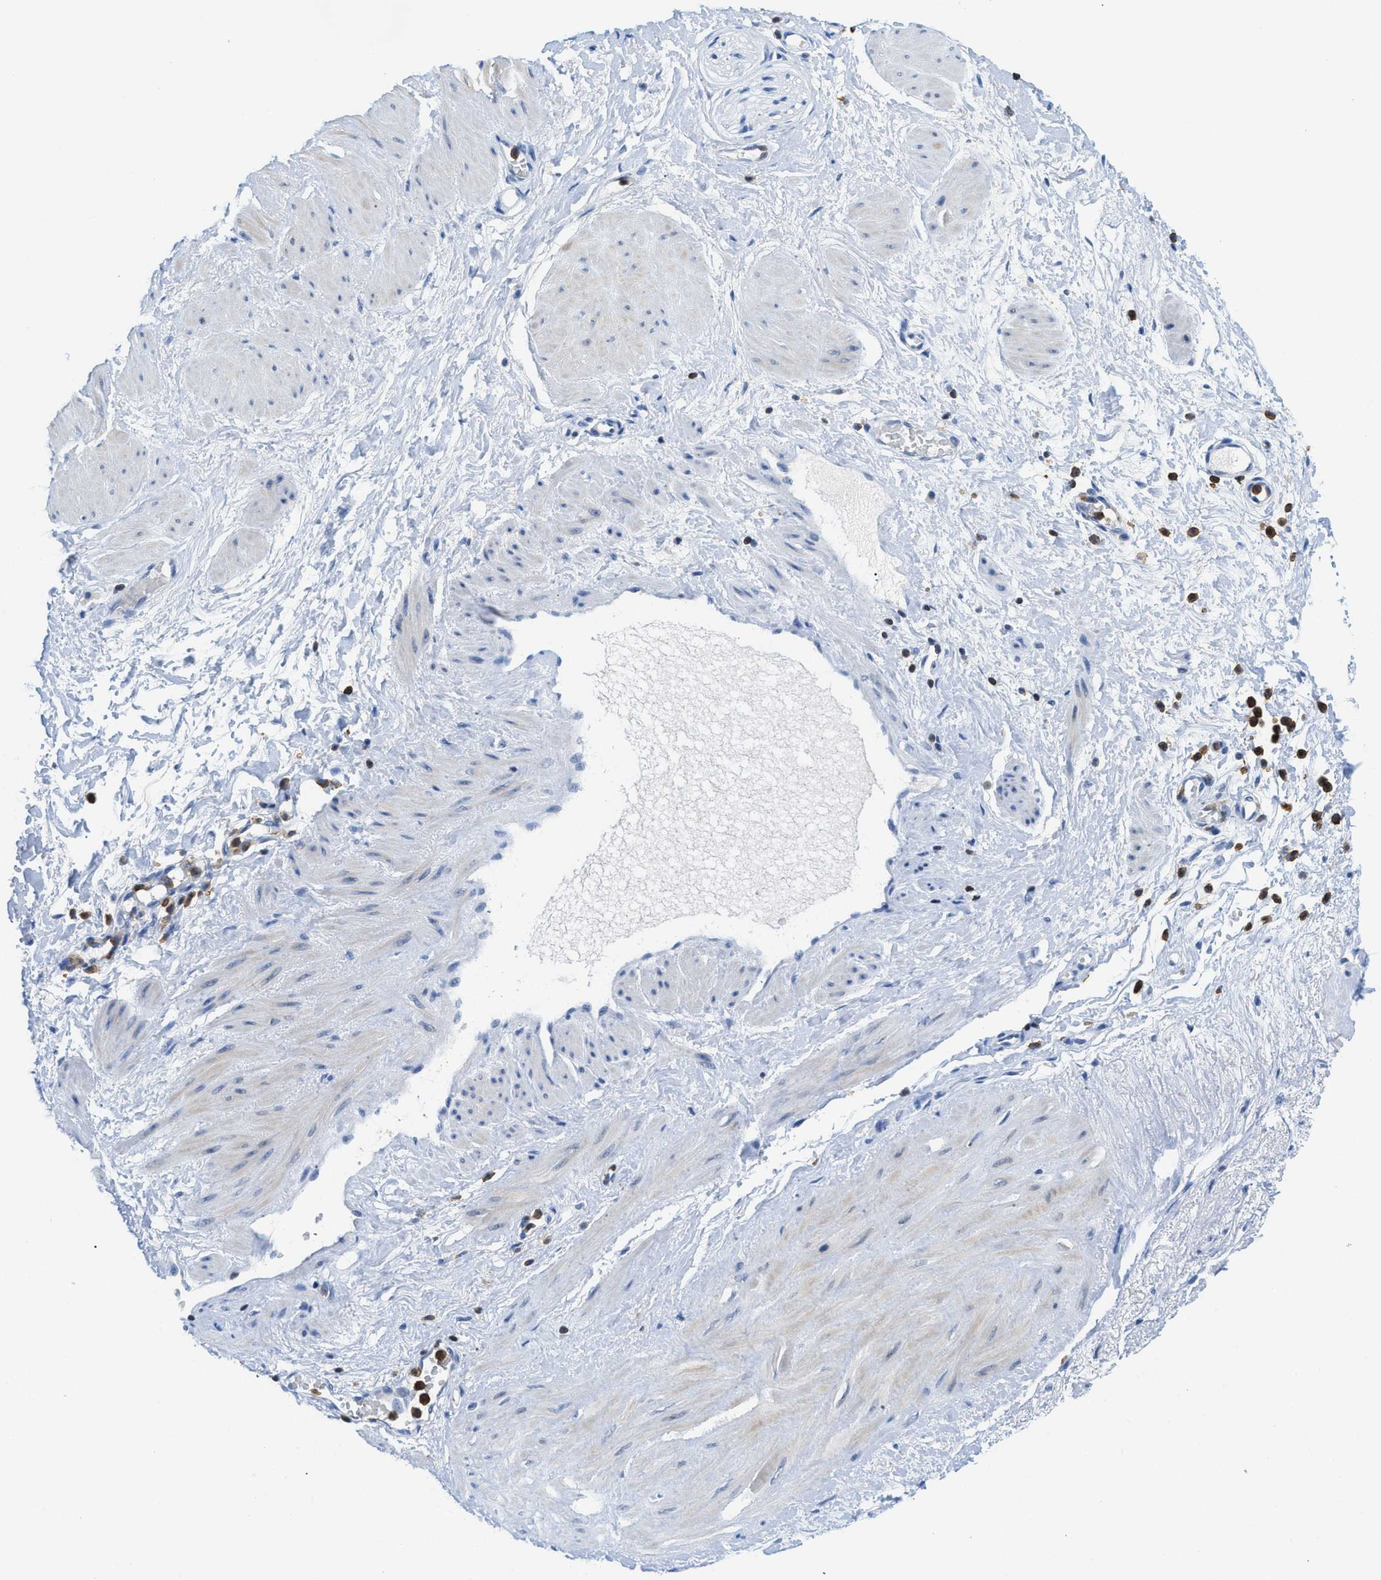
{"staining": {"intensity": "negative", "quantity": "none", "location": "none"}, "tissue": "adipose tissue", "cell_type": "Adipocytes", "image_type": "normal", "snomed": [{"axis": "morphology", "description": "Normal tissue, NOS"}, {"axis": "topography", "description": "Soft tissue"}, {"axis": "topography", "description": "Vascular tissue"}], "caption": "DAB (3,3'-diaminobenzidine) immunohistochemical staining of normal adipose tissue shows no significant positivity in adipocytes.", "gene": "FAM151A", "patient": {"sex": "female", "age": 35}}